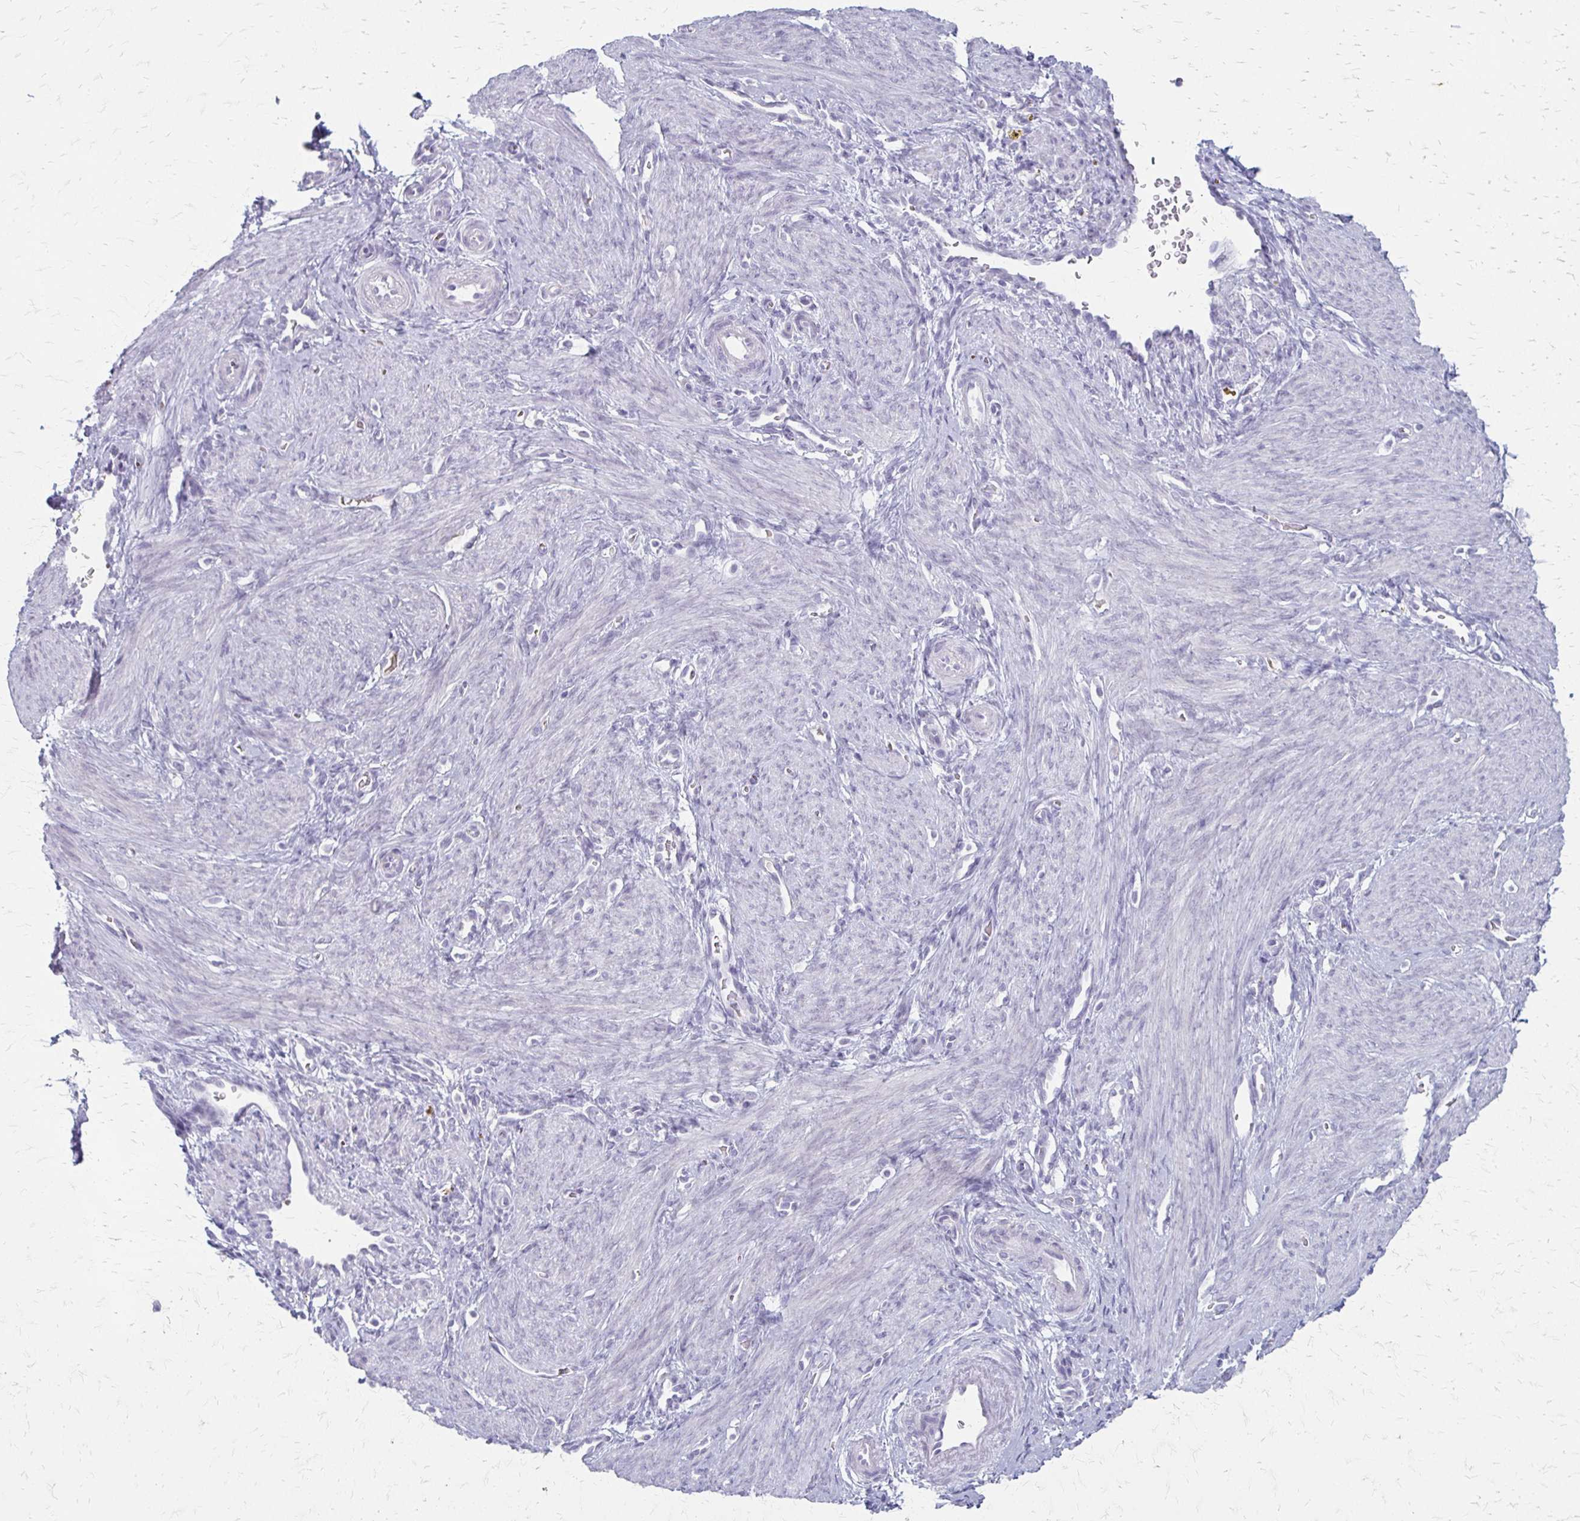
{"staining": {"intensity": "negative", "quantity": "none", "location": "none"}, "tissue": "endometrium", "cell_type": "Cells in endometrial stroma", "image_type": "normal", "snomed": [{"axis": "morphology", "description": "Normal tissue, NOS"}, {"axis": "topography", "description": "Endometrium"}], "caption": "Cells in endometrial stroma show no significant positivity in normal endometrium. The staining is performed using DAB (3,3'-diaminobenzidine) brown chromogen with nuclei counter-stained in using hematoxylin.", "gene": "ACP5", "patient": {"sex": "female", "age": 34}}